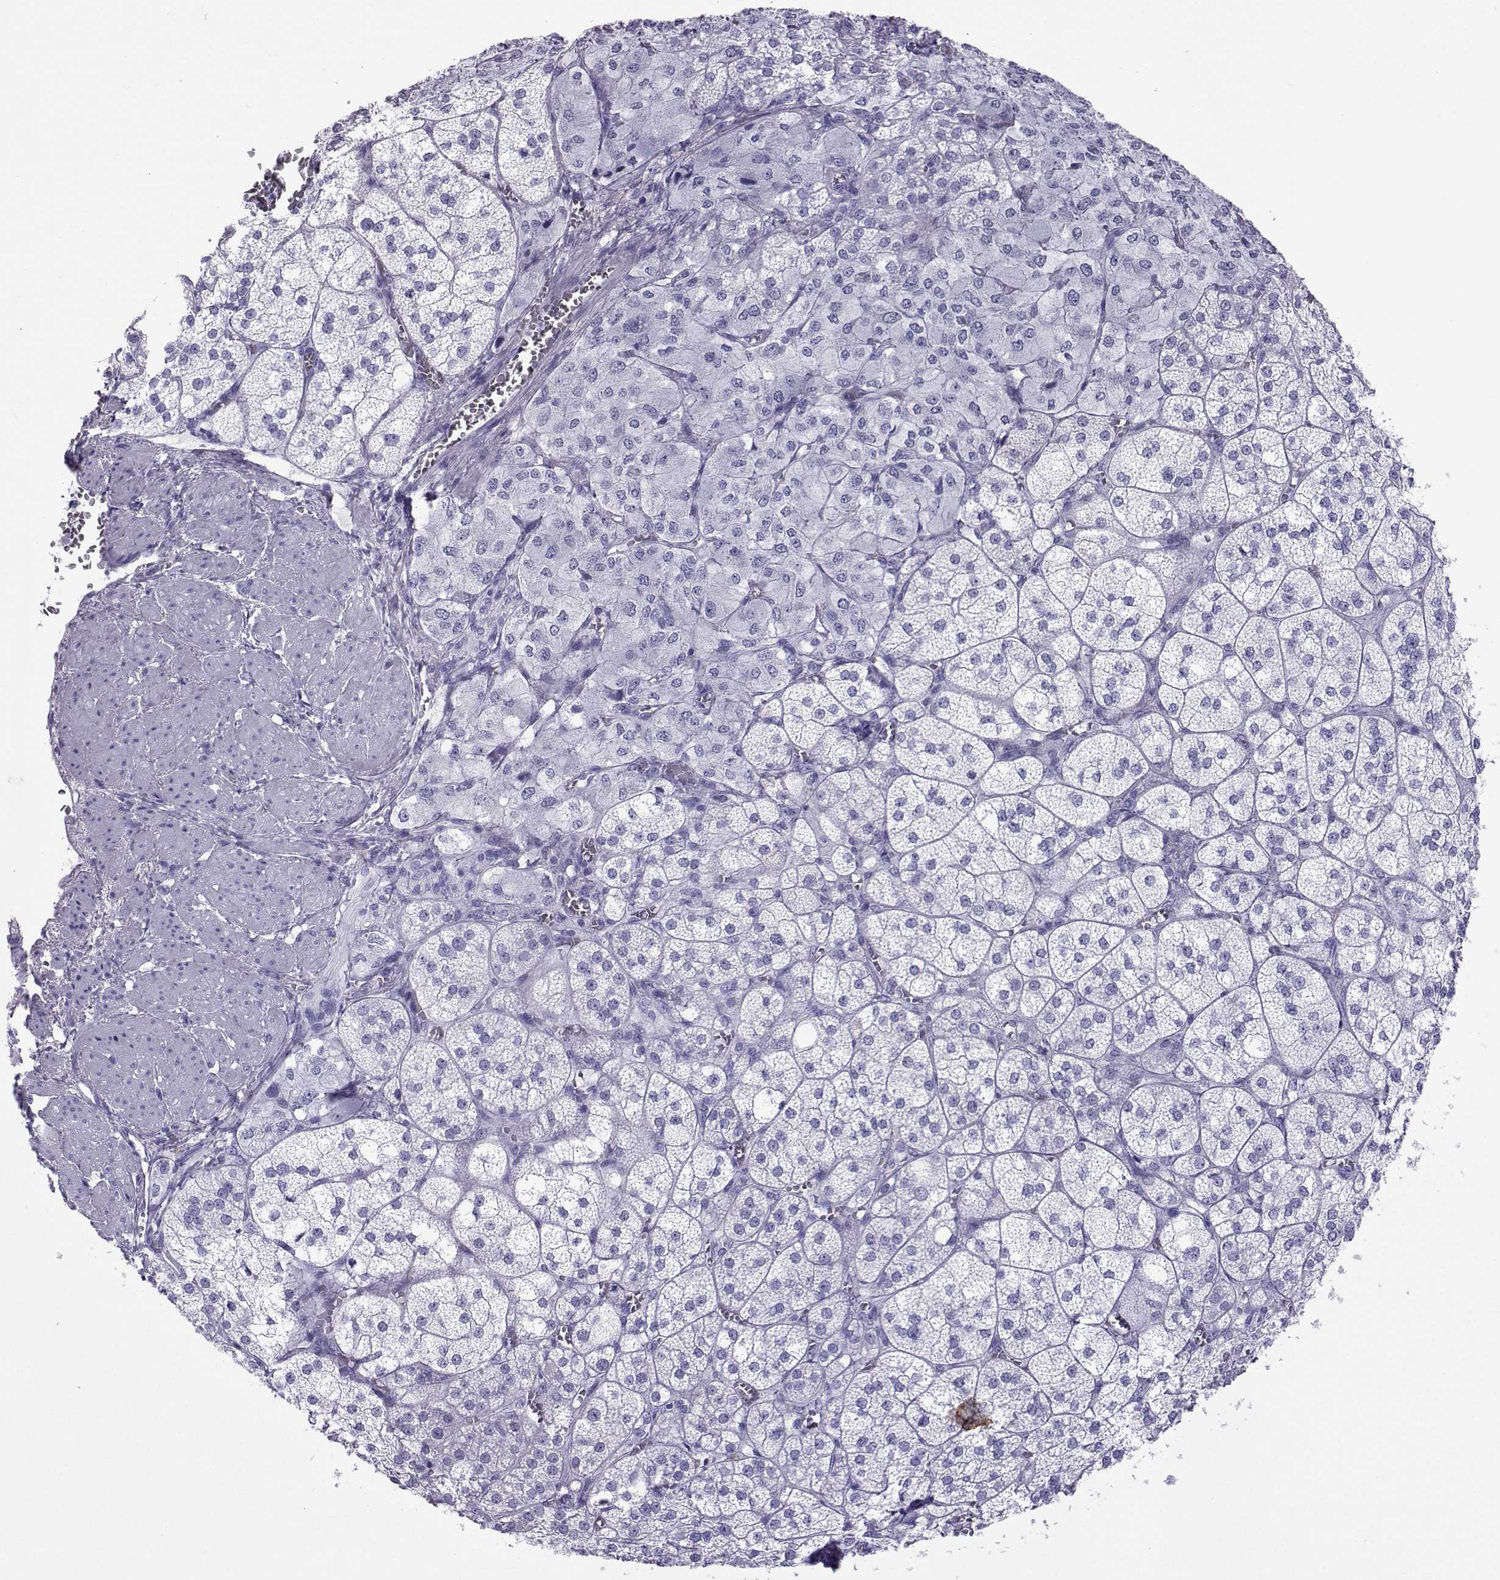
{"staining": {"intensity": "negative", "quantity": "none", "location": "none"}, "tissue": "adrenal gland", "cell_type": "Glandular cells", "image_type": "normal", "snomed": [{"axis": "morphology", "description": "Normal tissue, NOS"}, {"axis": "topography", "description": "Adrenal gland"}], "caption": "An IHC image of normal adrenal gland is shown. There is no staining in glandular cells of adrenal gland. The staining is performed using DAB (3,3'-diaminobenzidine) brown chromogen with nuclei counter-stained in using hematoxylin.", "gene": "LORICRIN", "patient": {"sex": "female", "age": 60}}